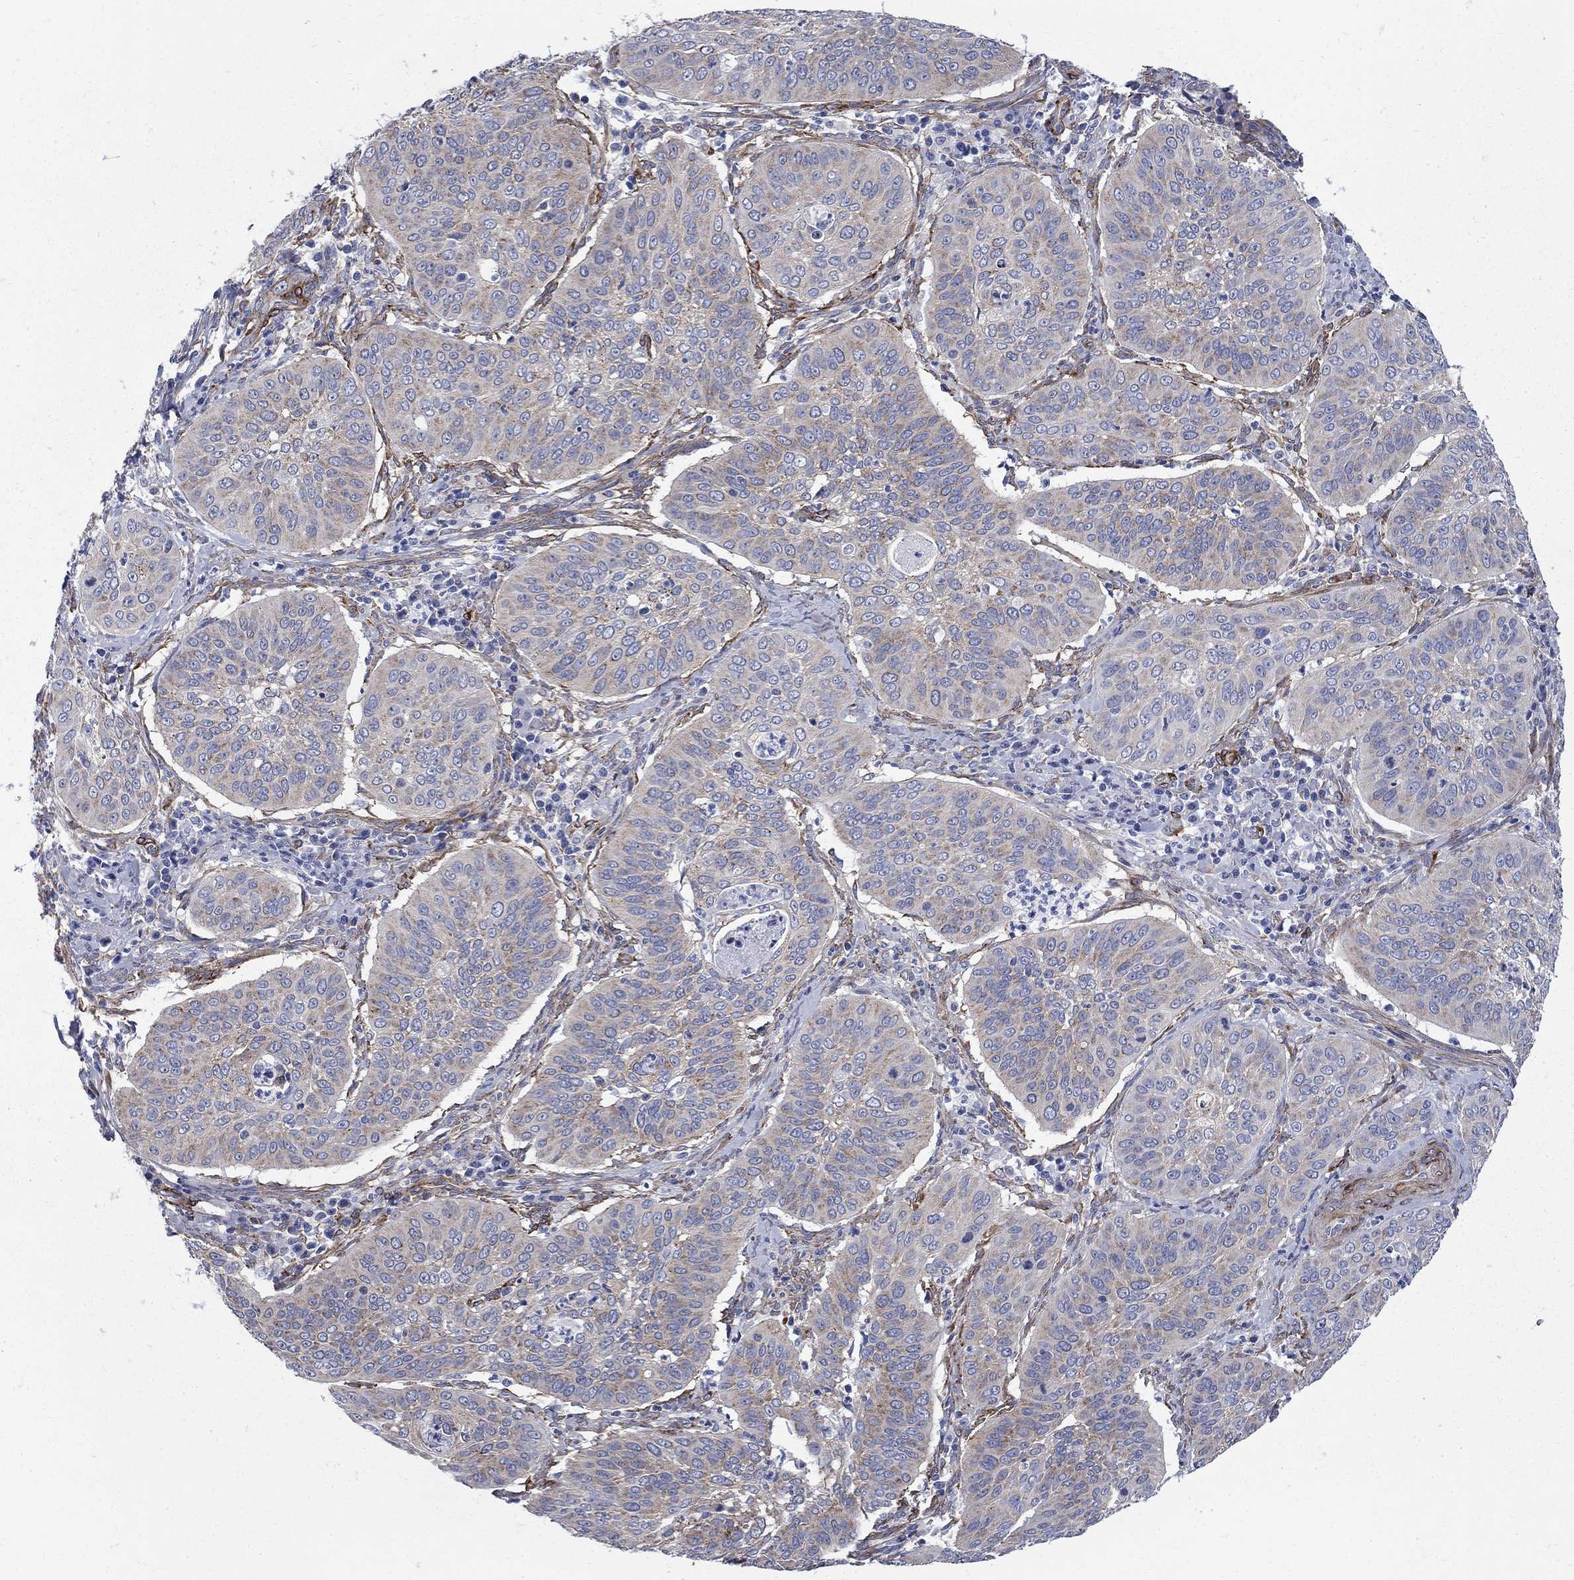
{"staining": {"intensity": "weak", "quantity": "25%-75%", "location": "cytoplasmic/membranous"}, "tissue": "cervical cancer", "cell_type": "Tumor cells", "image_type": "cancer", "snomed": [{"axis": "morphology", "description": "Normal tissue, NOS"}, {"axis": "morphology", "description": "Squamous cell carcinoma, NOS"}, {"axis": "topography", "description": "Cervix"}], "caption": "The histopathology image demonstrates a brown stain indicating the presence of a protein in the cytoplasmic/membranous of tumor cells in cervical cancer (squamous cell carcinoma). The protein is shown in brown color, while the nuclei are stained blue.", "gene": "SEPTIN8", "patient": {"sex": "female", "age": 39}}